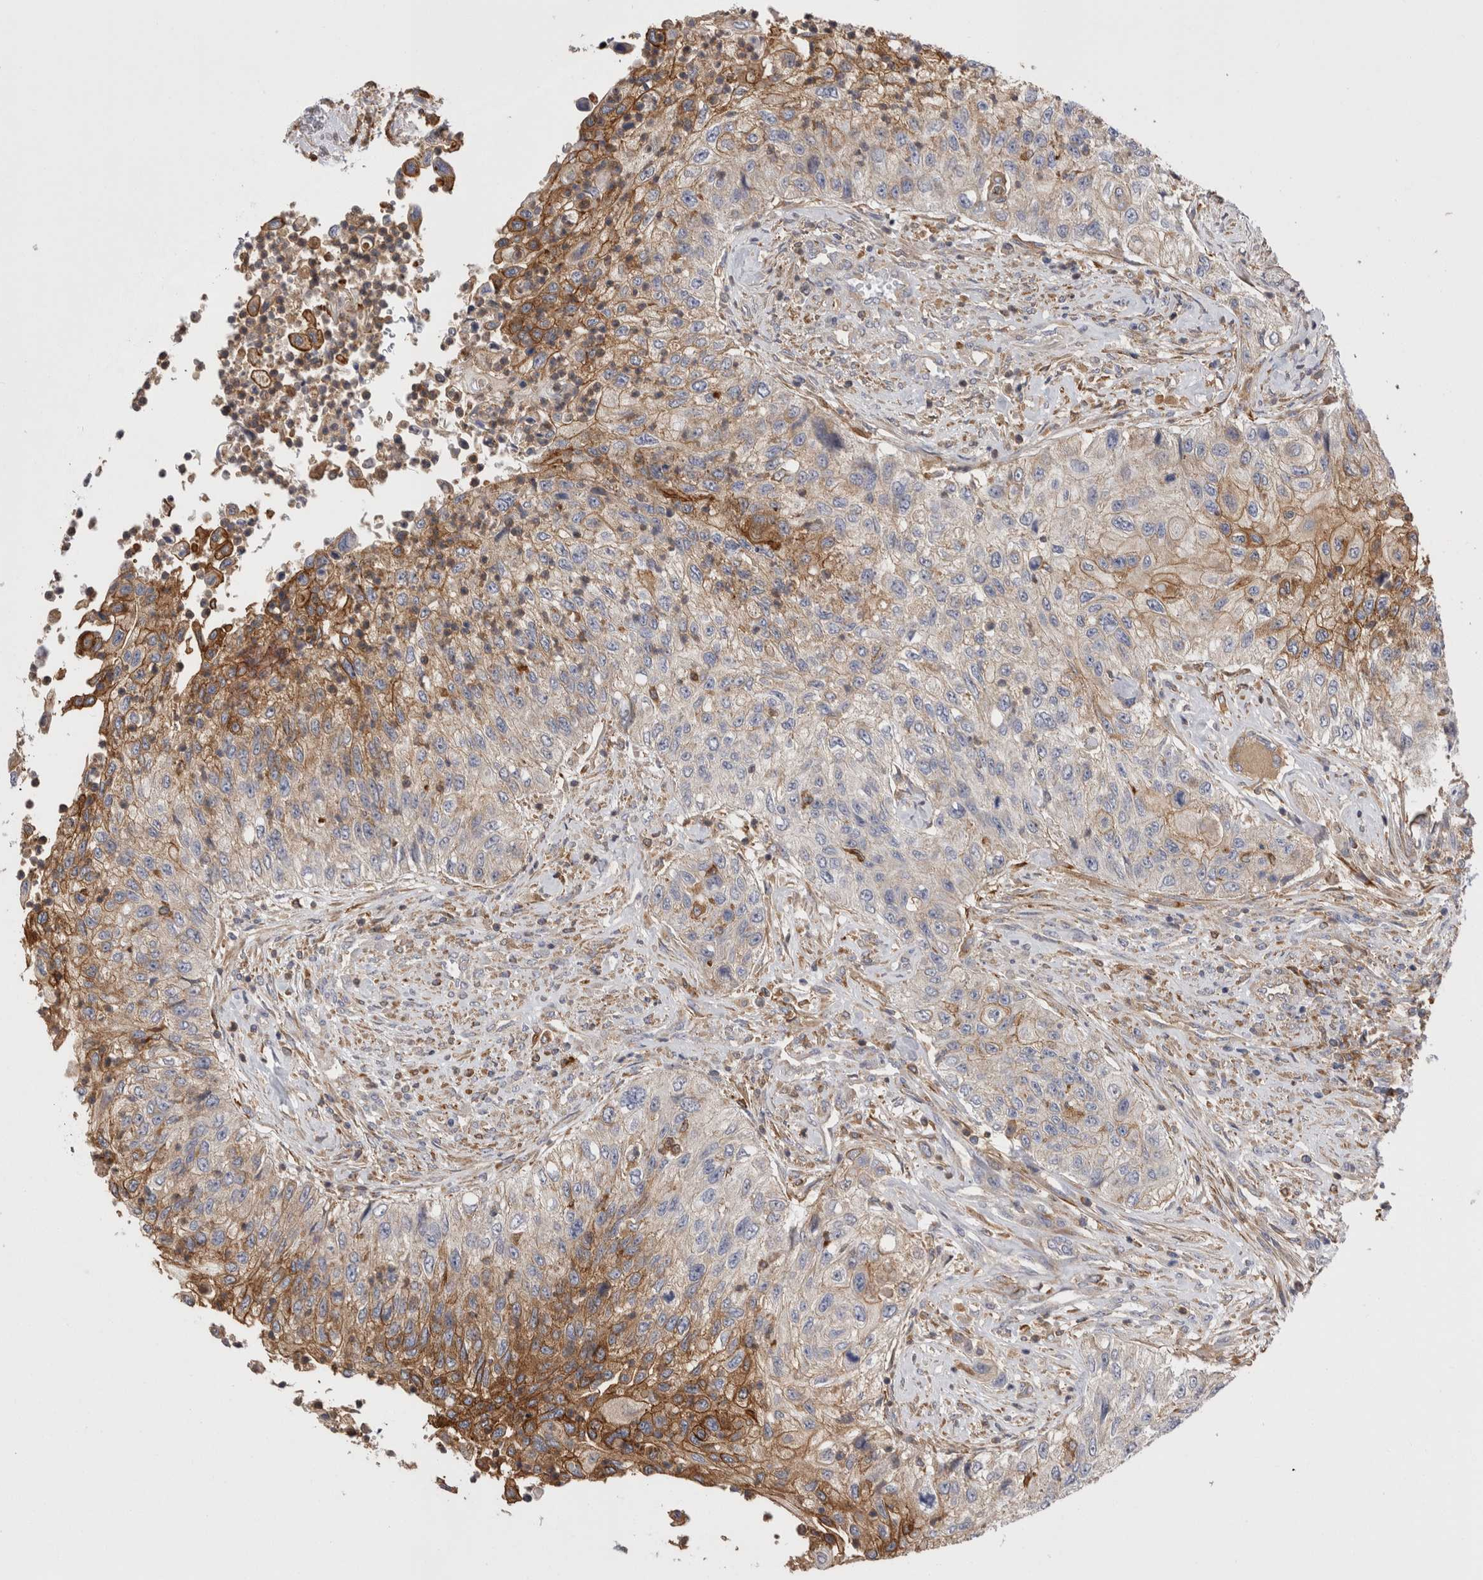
{"staining": {"intensity": "moderate", "quantity": "25%-75%", "location": "cytoplasmic/membranous"}, "tissue": "urothelial cancer", "cell_type": "Tumor cells", "image_type": "cancer", "snomed": [{"axis": "morphology", "description": "Urothelial carcinoma, High grade"}, {"axis": "topography", "description": "Urinary bladder"}], "caption": "About 25%-75% of tumor cells in urothelial cancer reveal moderate cytoplasmic/membranous protein staining as visualized by brown immunohistochemical staining.", "gene": "RAB11FIP1", "patient": {"sex": "female", "age": 60}}